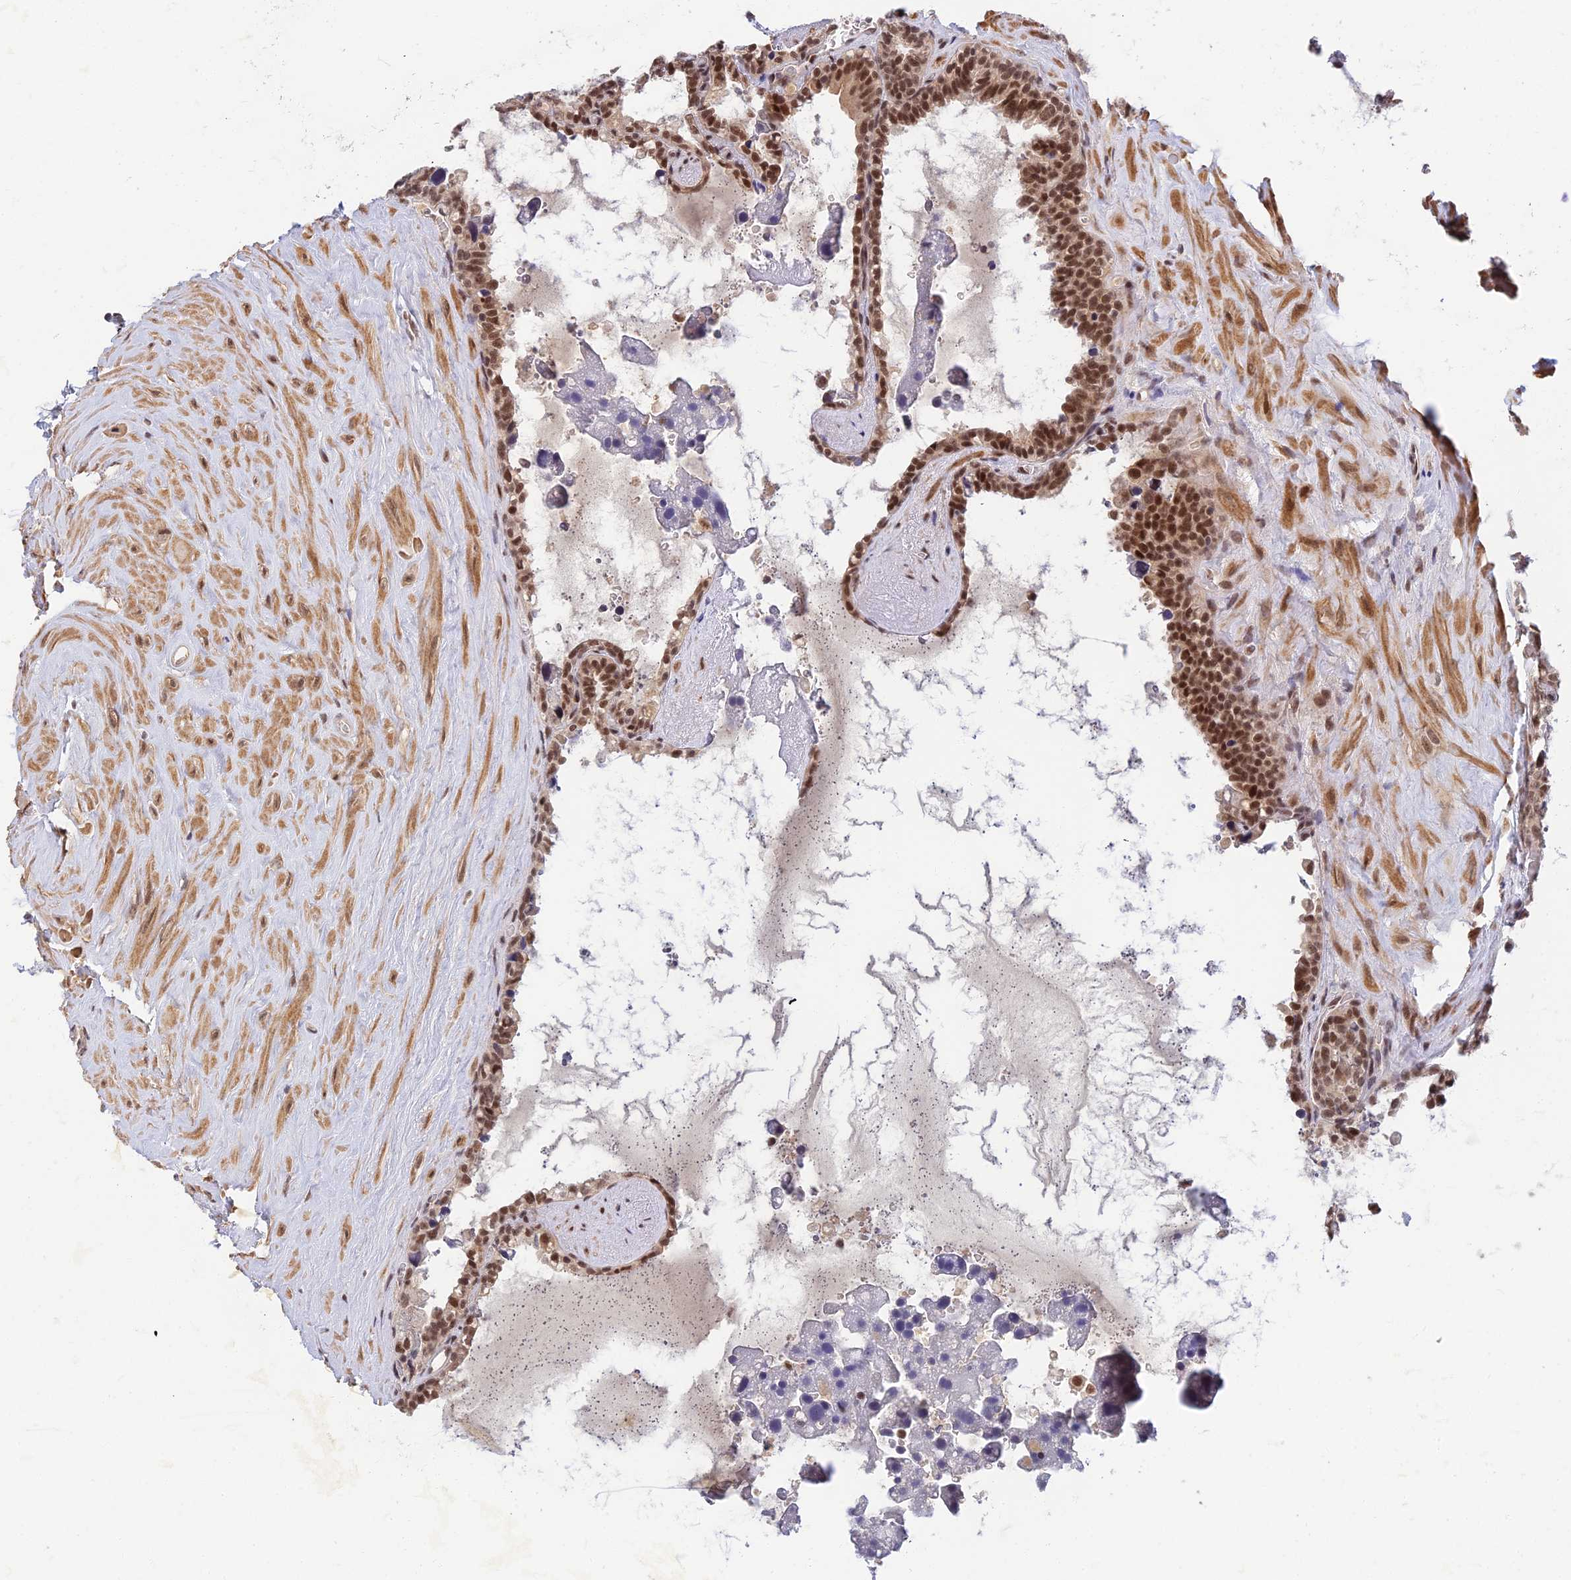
{"staining": {"intensity": "moderate", "quantity": ">75%", "location": "nuclear"}, "tissue": "seminal vesicle", "cell_type": "Glandular cells", "image_type": "normal", "snomed": [{"axis": "morphology", "description": "Normal tissue, NOS"}, {"axis": "topography", "description": "Seminal veicle"}], "caption": "Glandular cells show medium levels of moderate nuclear staining in approximately >75% of cells in normal human seminal vesicle.", "gene": "TCEA2", "patient": {"sex": "male", "age": 68}}